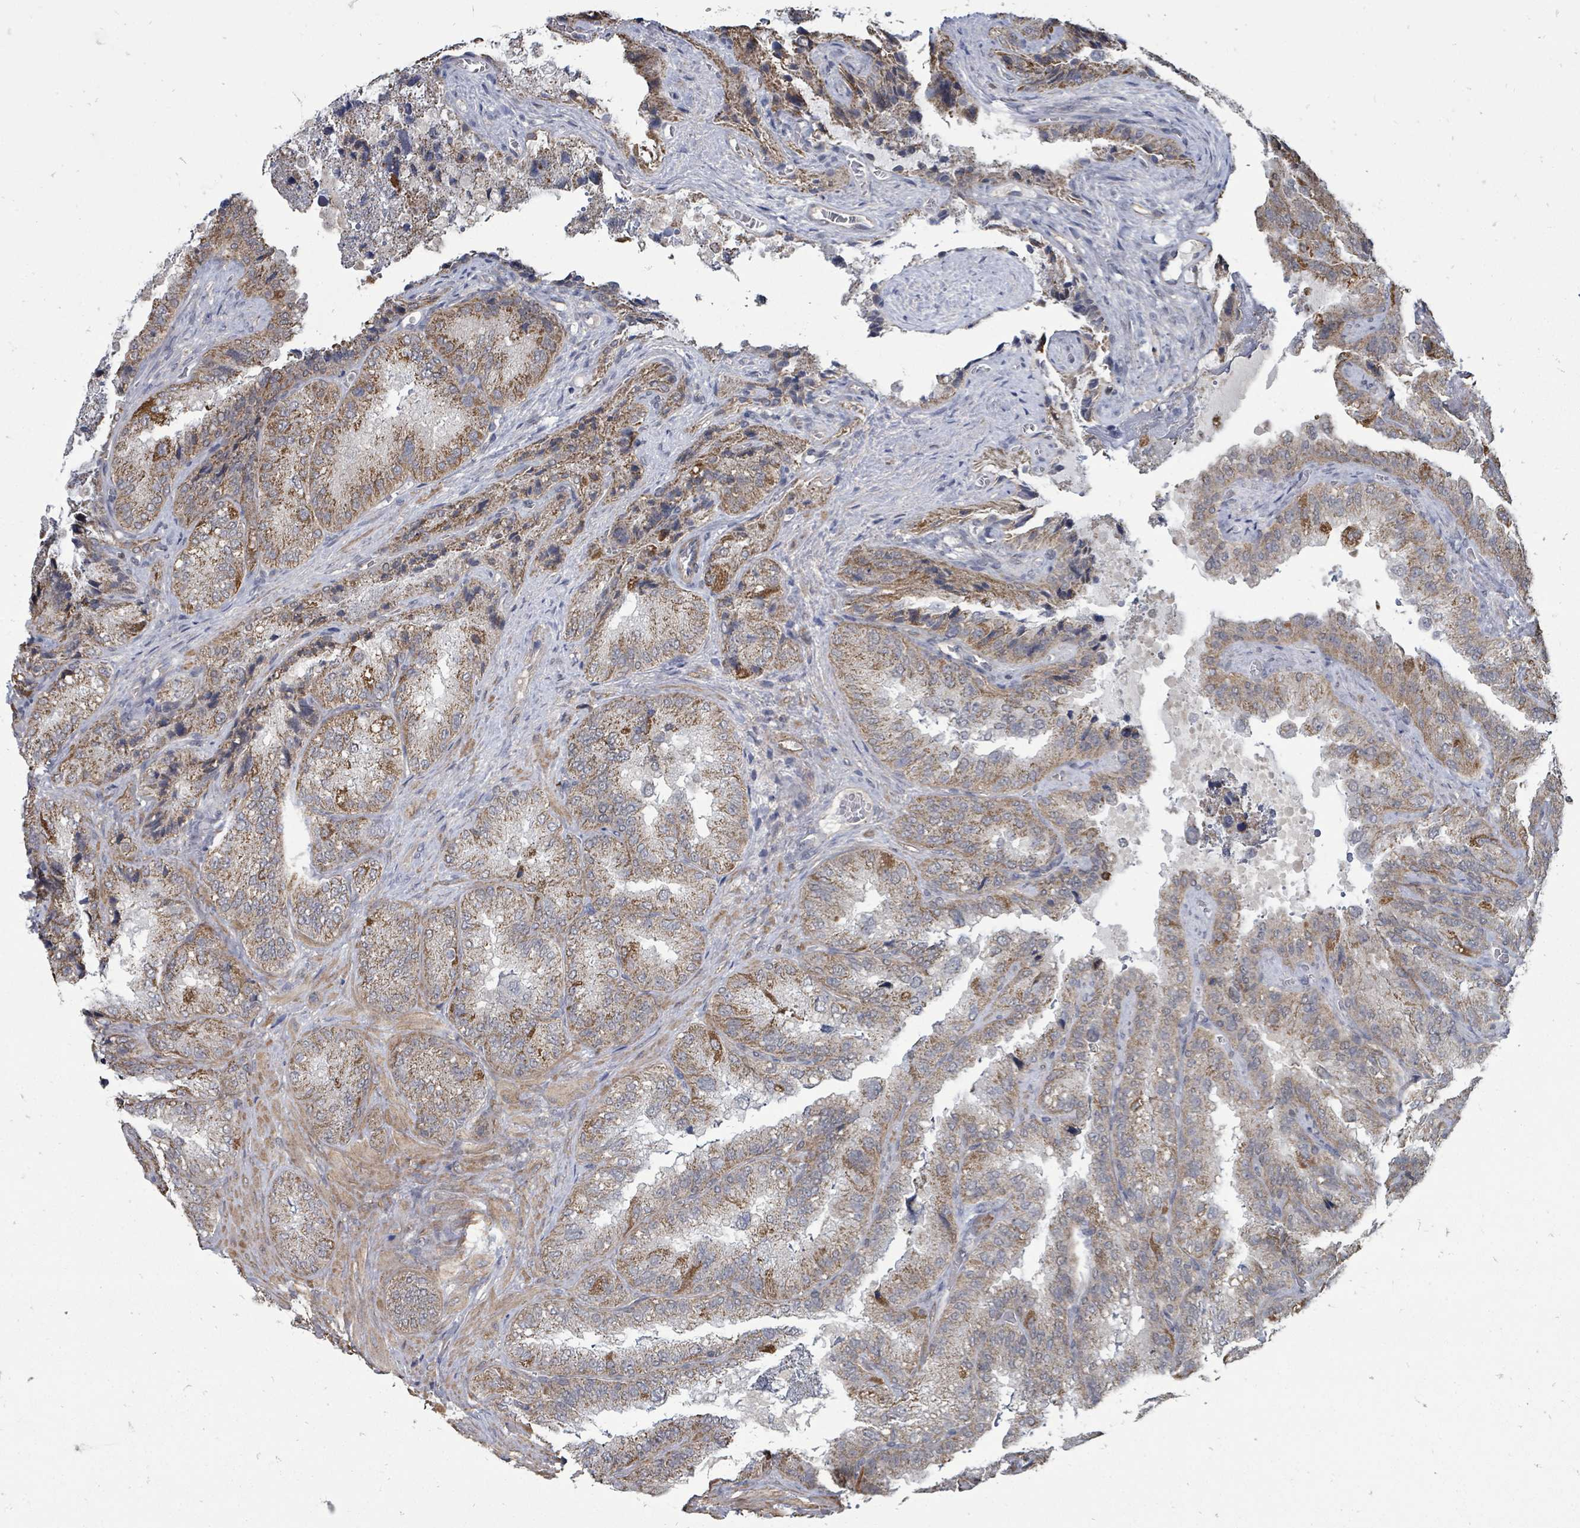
{"staining": {"intensity": "moderate", "quantity": ">75%", "location": "cytoplasmic/membranous"}, "tissue": "seminal vesicle", "cell_type": "Glandular cells", "image_type": "normal", "snomed": [{"axis": "morphology", "description": "Normal tissue, NOS"}, {"axis": "topography", "description": "Seminal veicle"}], "caption": "Moderate cytoplasmic/membranous positivity is seen in about >75% of glandular cells in normal seminal vesicle. Using DAB (3,3'-diaminobenzidine) (brown) and hematoxylin (blue) stains, captured at high magnification using brightfield microscopy.", "gene": "MAGOHB", "patient": {"sex": "male", "age": 58}}